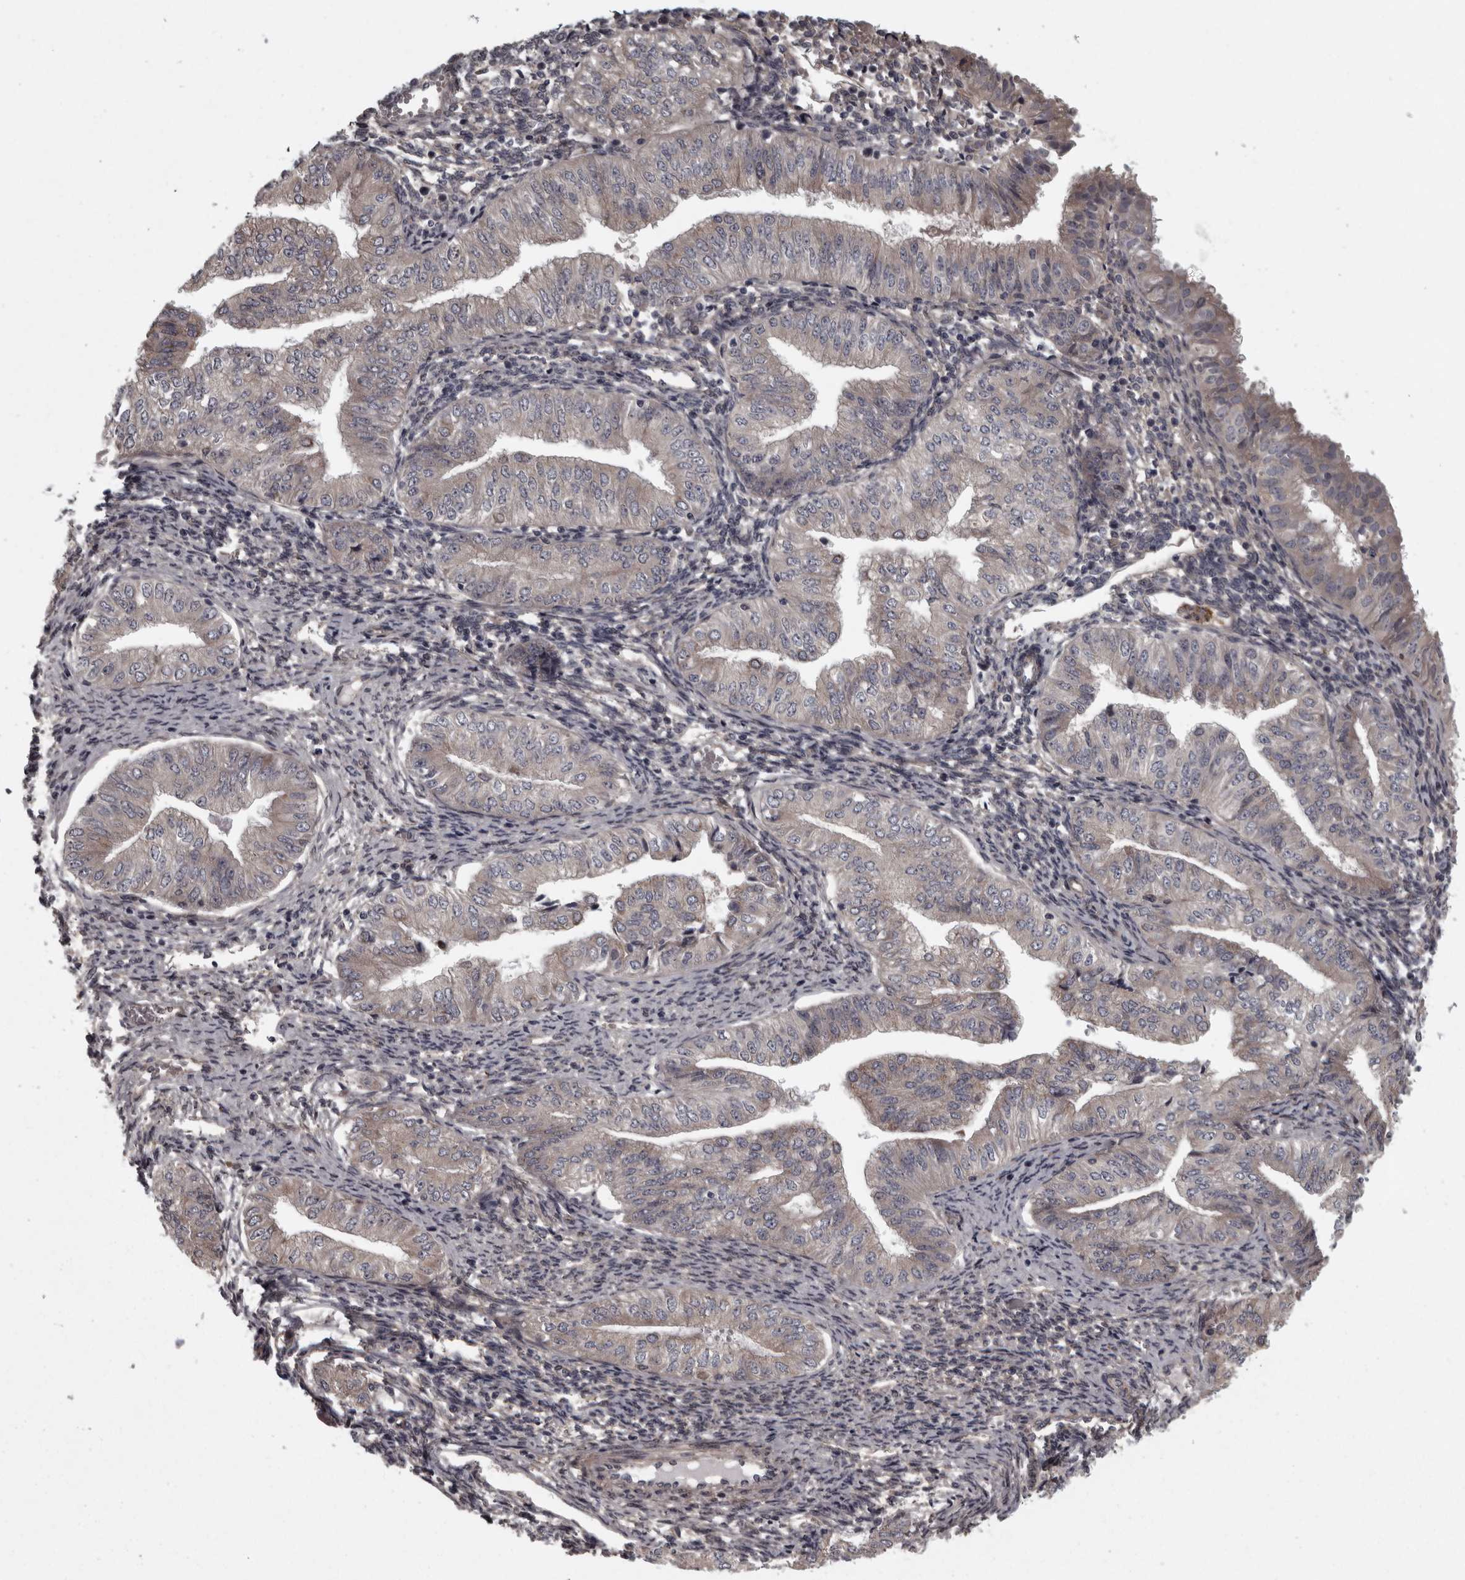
{"staining": {"intensity": "weak", "quantity": "<25%", "location": "cytoplasmic/membranous"}, "tissue": "endometrial cancer", "cell_type": "Tumor cells", "image_type": "cancer", "snomed": [{"axis": "morphology", "description": "Normal tissue, NOS"}, {"axis": "morphology", "description": "Adenocarcinoma, NOS"}, {"axis": "topography", "description": "Endometrium"}], "caption": "Immunohistochemistry (IHC) of adenocarcinoma (endometrial) demonstrates no staining in tumor cells.", "gene": "RSU1", "patient": {"sex": "female", "age": 53}}